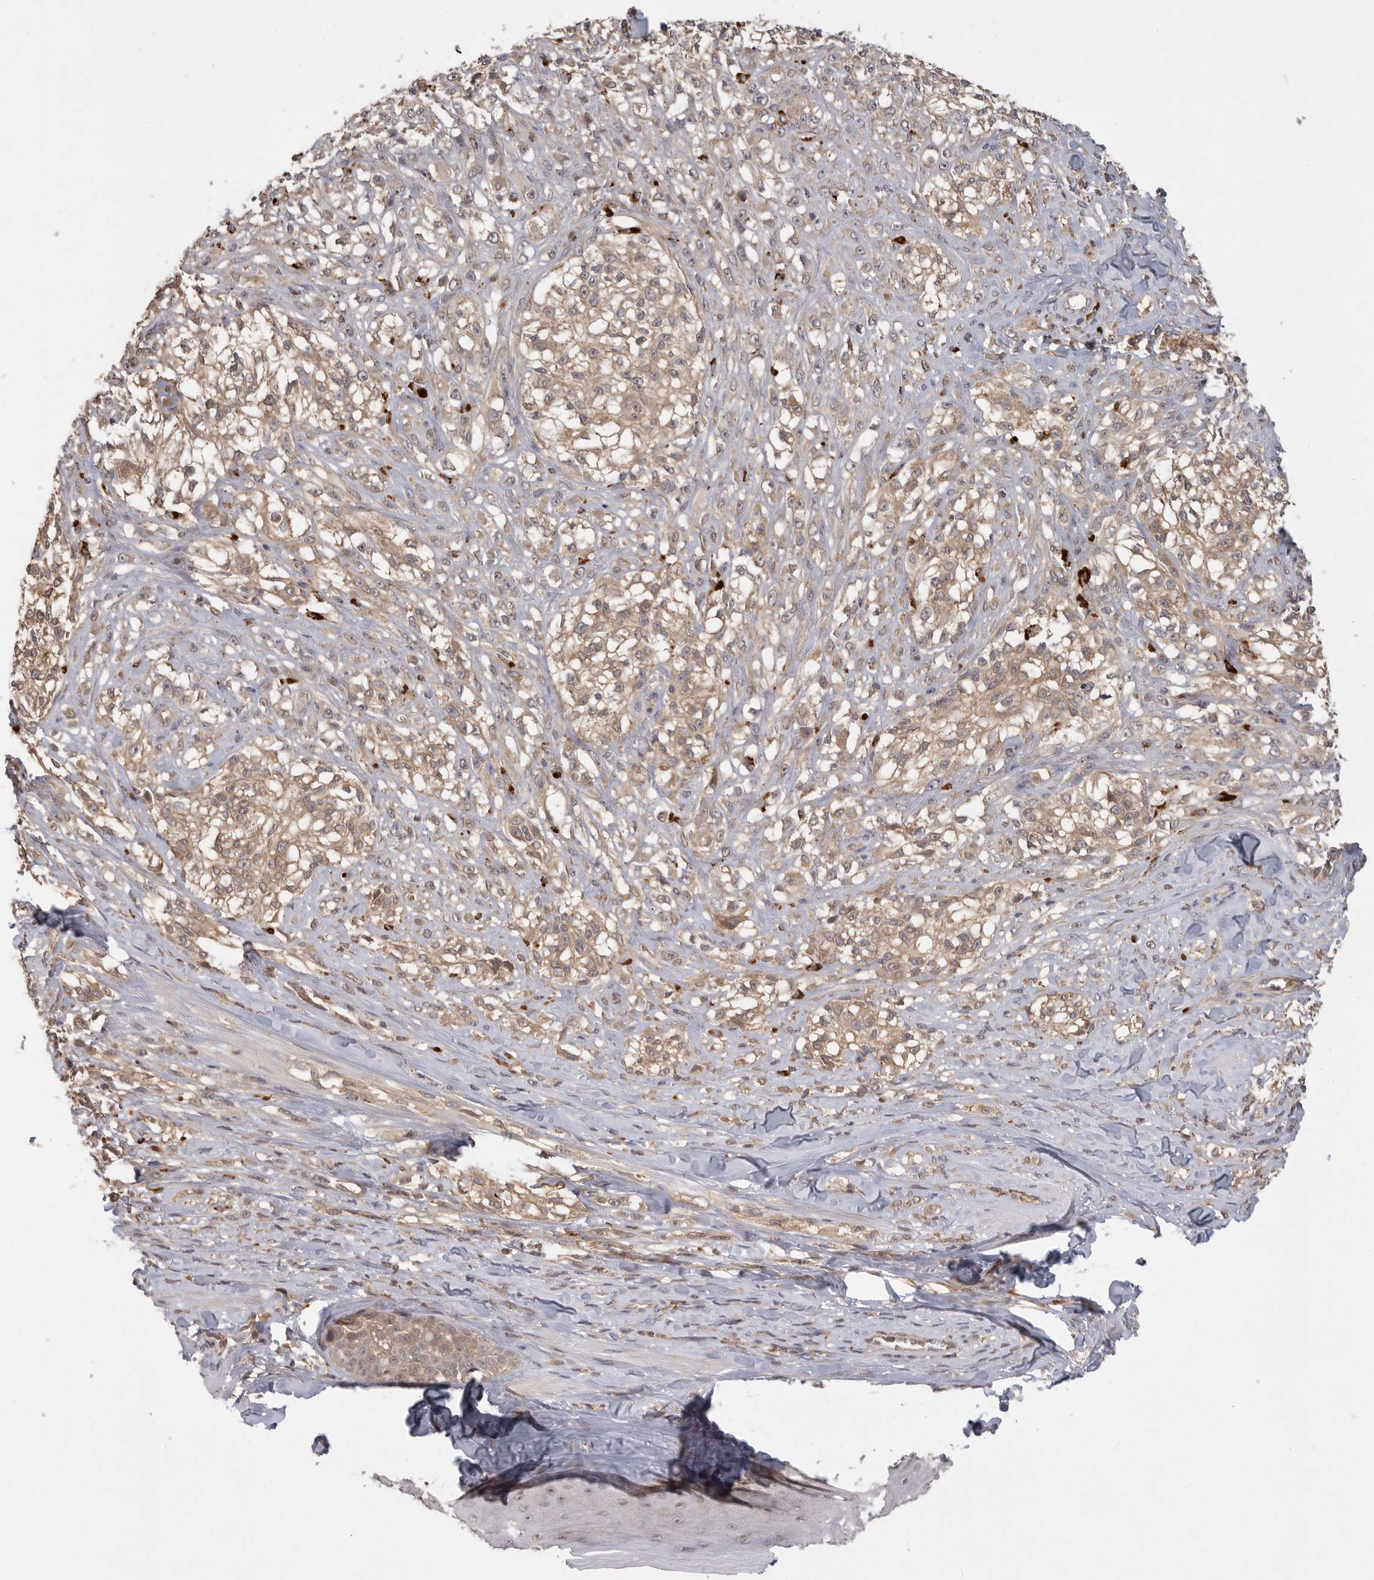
{"staining": {"intensity": "weak", "quantity": ">75%", "location": "cytoplasmic/membranous"}, "tissue": "melanoma", "cell_type": "Tumor cells", "image_type": "cancer", "snomed": [{"axis": "morphology", "description": "Malignant melanoma, NOS"}, {"axis": "topography", "description": "Skin of head"}], "caption": "Malignant melanoma tissue reveals weak cytoplasmic/membranous expression in approximately >75% of tumor cells", "gene": "ZNF232", "patient": {"sex": "male", "age": 83}}